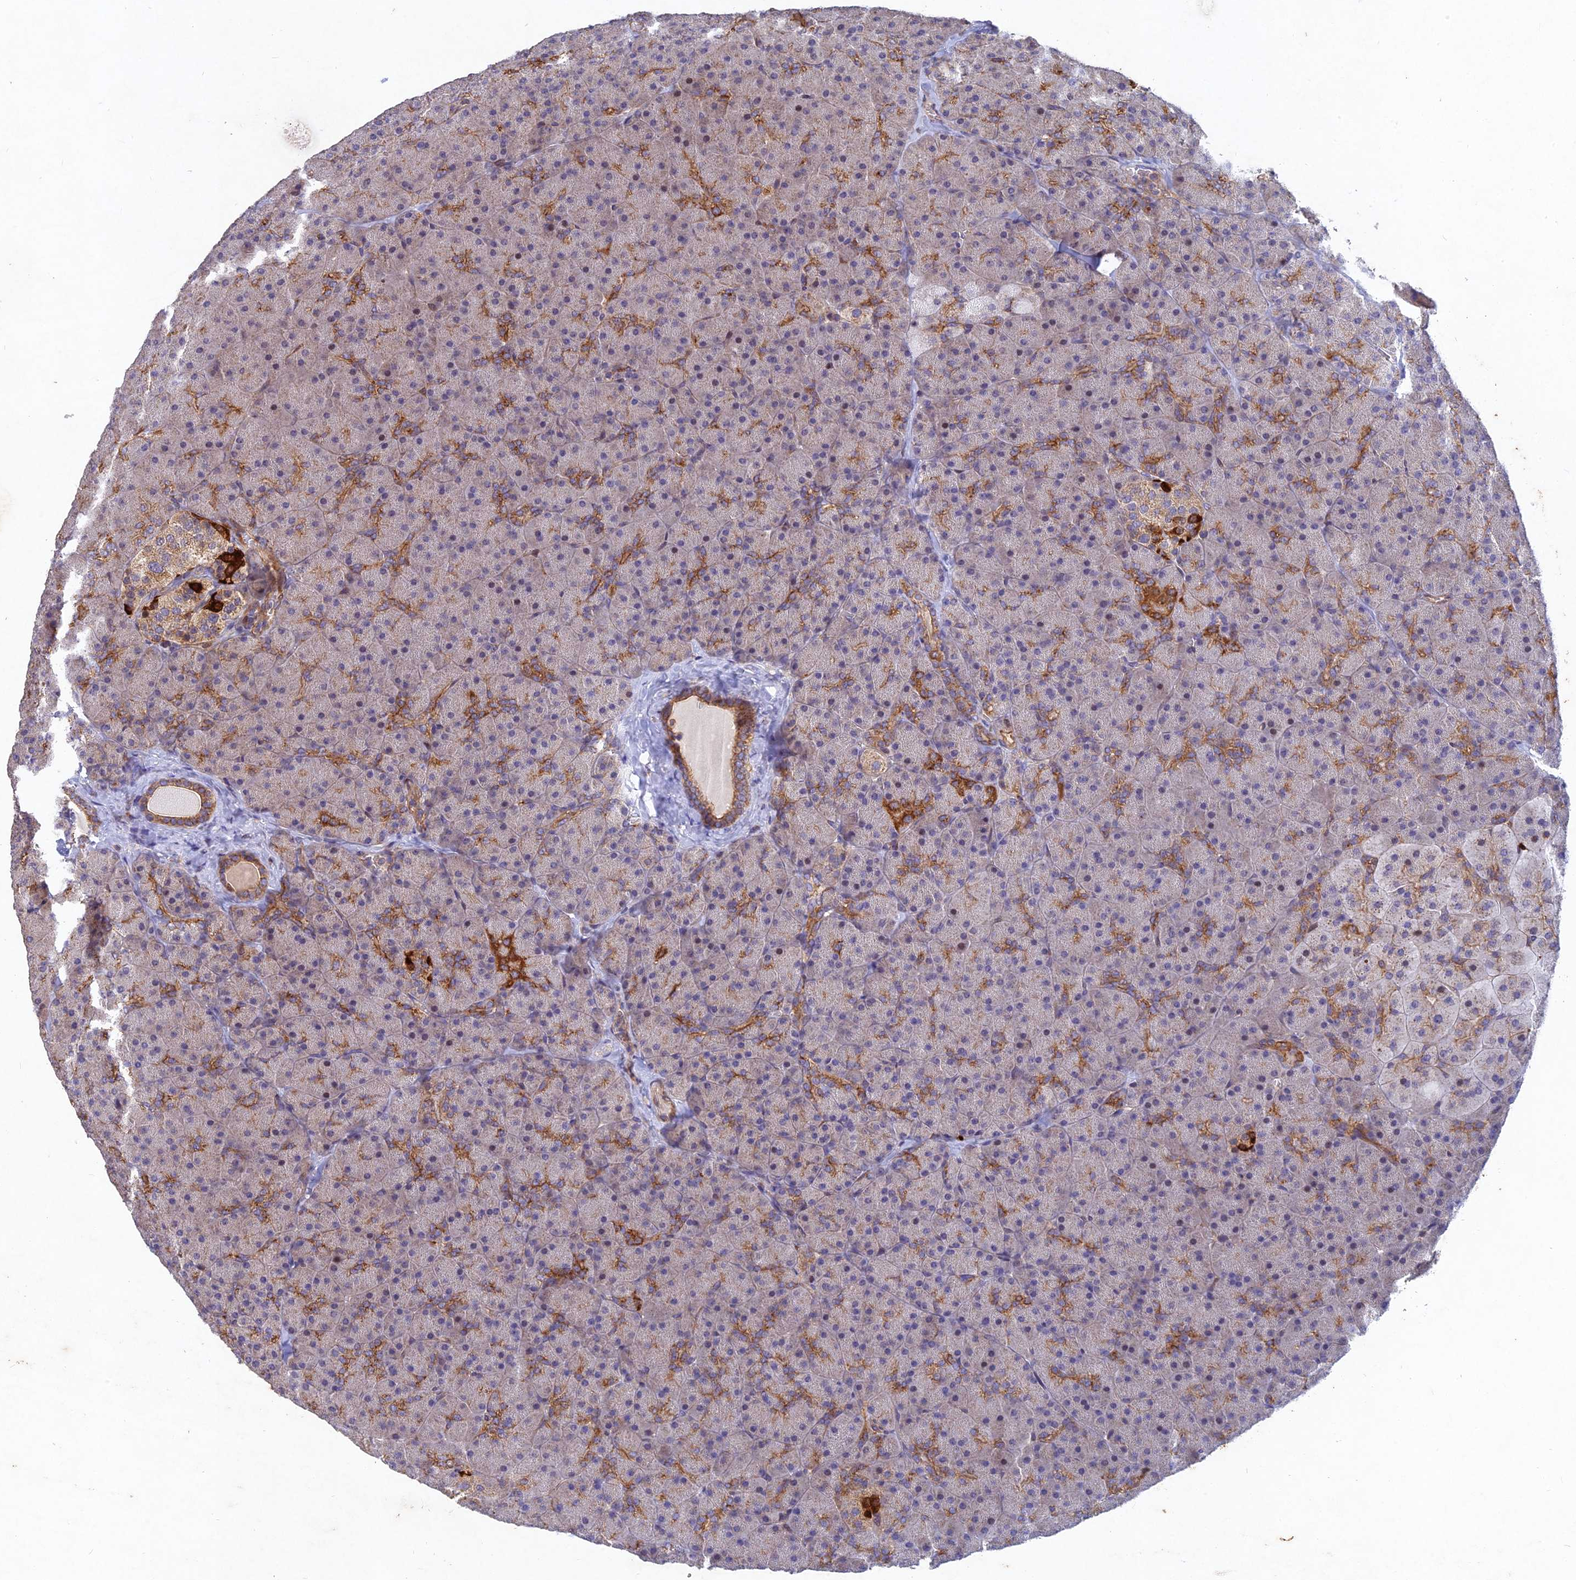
{"staining": {"intensity": "strong", "quantity": "<25%", "location": "cytoplasmic/membranous"}, "tissue": "pancreas", "cell_type": "Exocrine glandular cells", "image_type": "normal", "snomed": [{"axis": "morphology", "description": "Normal tissue, NOS"}, {"axis": "topography", "description": "Pancreas"}], "caption": "Exocrine glandular cells reveal medium levels of strong cytoplasmic/membranous expression in about <25% of cells in normal pancreas.", "gene": "RELCH", "patient": {"sex": "male", "age": 36}}